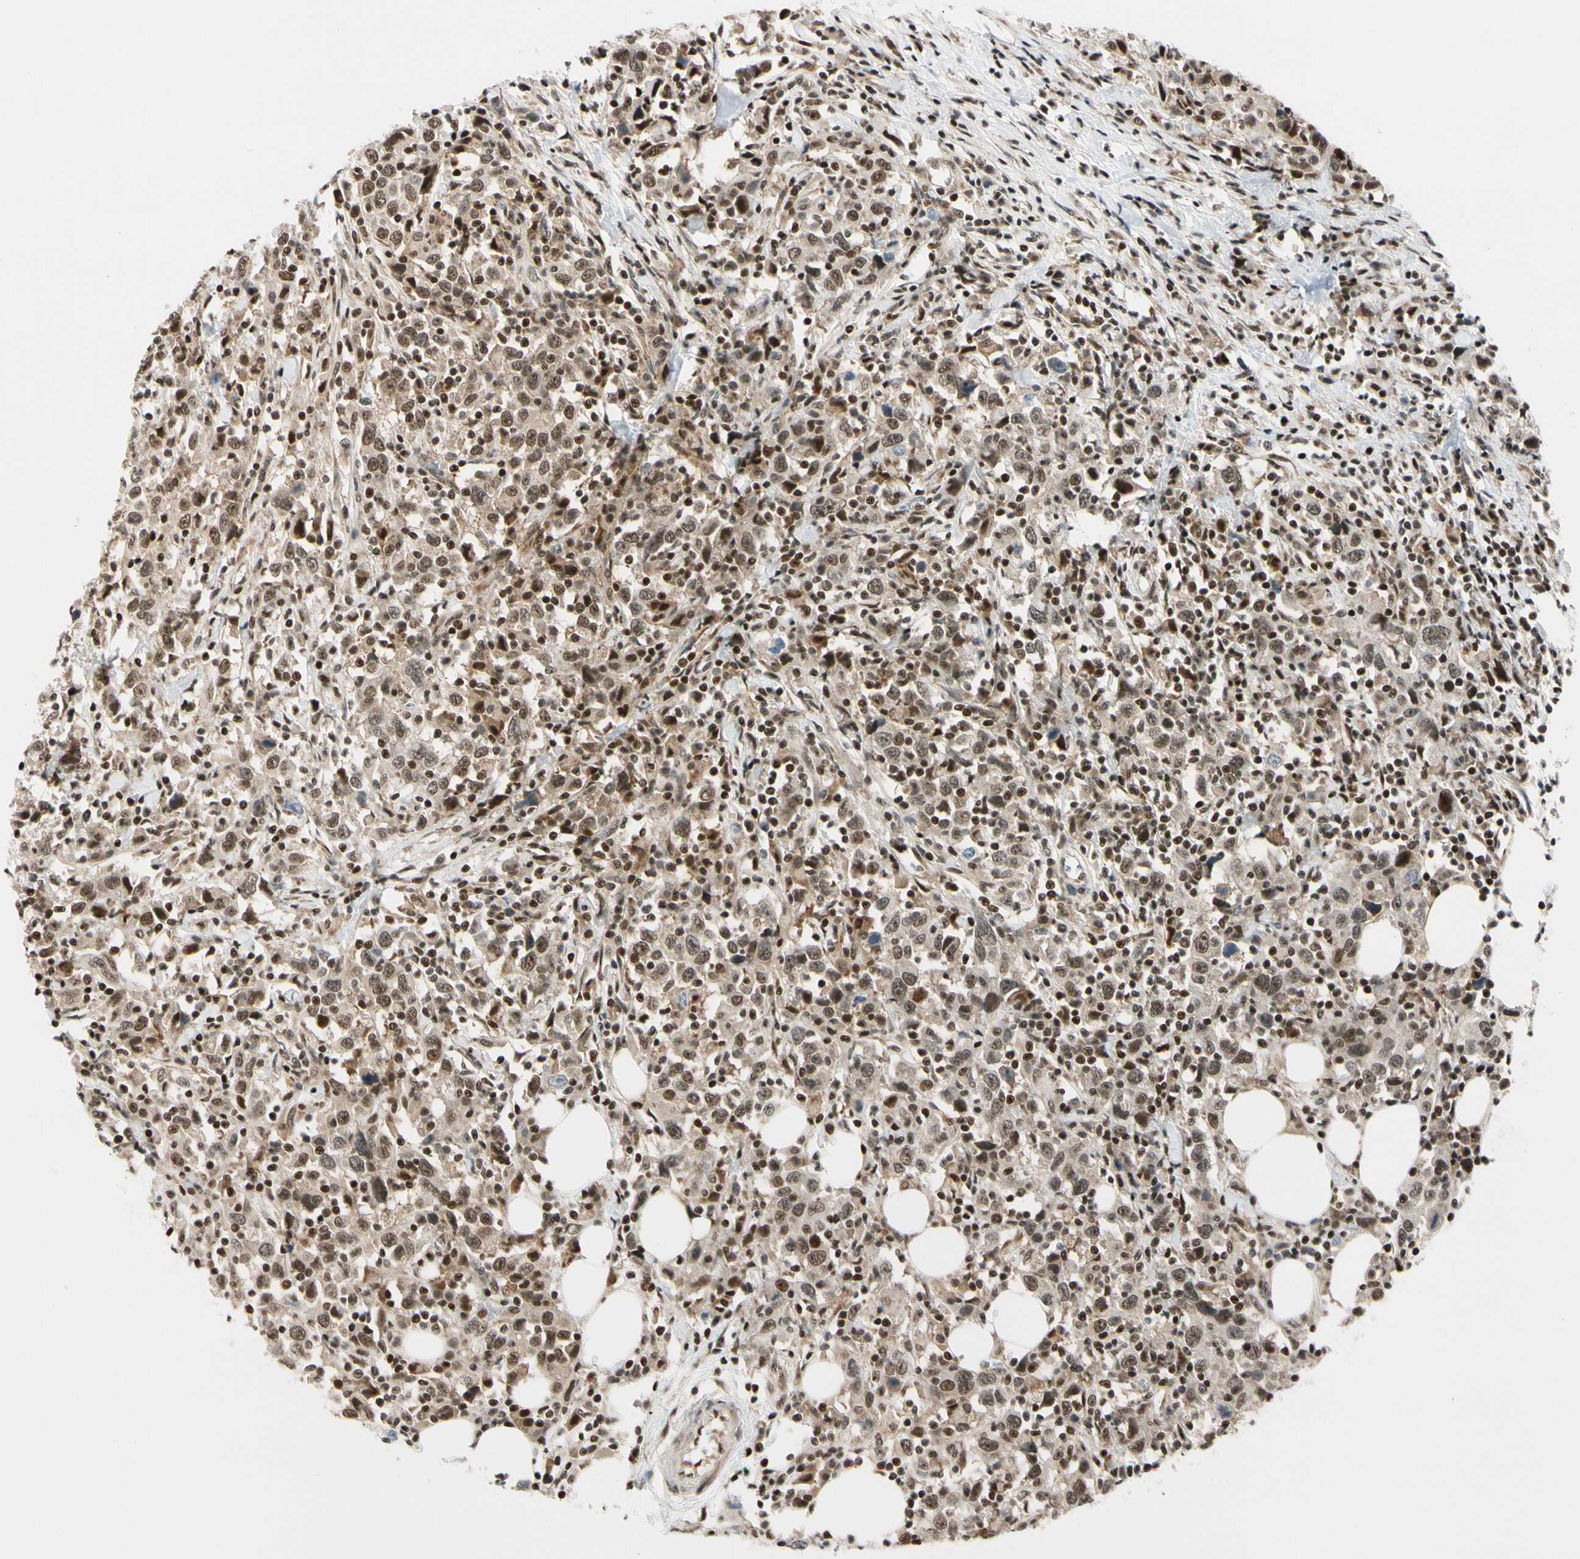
{"staining": {"intensity": "moderate", "quantity": ">75%", "location": "cytoplasmic/membranous,nuclear"}, "tissue": "urothelial cancer", "cell_type": "Tumor cells", "image_type": "cancer", "snomed": [{"axis": "morphology", "description": "Urothelial carcinoma, High grade"}, {"axis": "topography", "description": "Urinary bladder"}], "caption": "This micrograph reveals urothelial carcinoma (high-grade) stained with immunohistochemistry to label a protein in brown. The cytoplasmic/membranous and nuclear of tumor cells show moderate positivity for the protein. Nuclei are counter-stained blue.", "gene": "DAXX", "patient": {"sex": "male", "age": 61}}